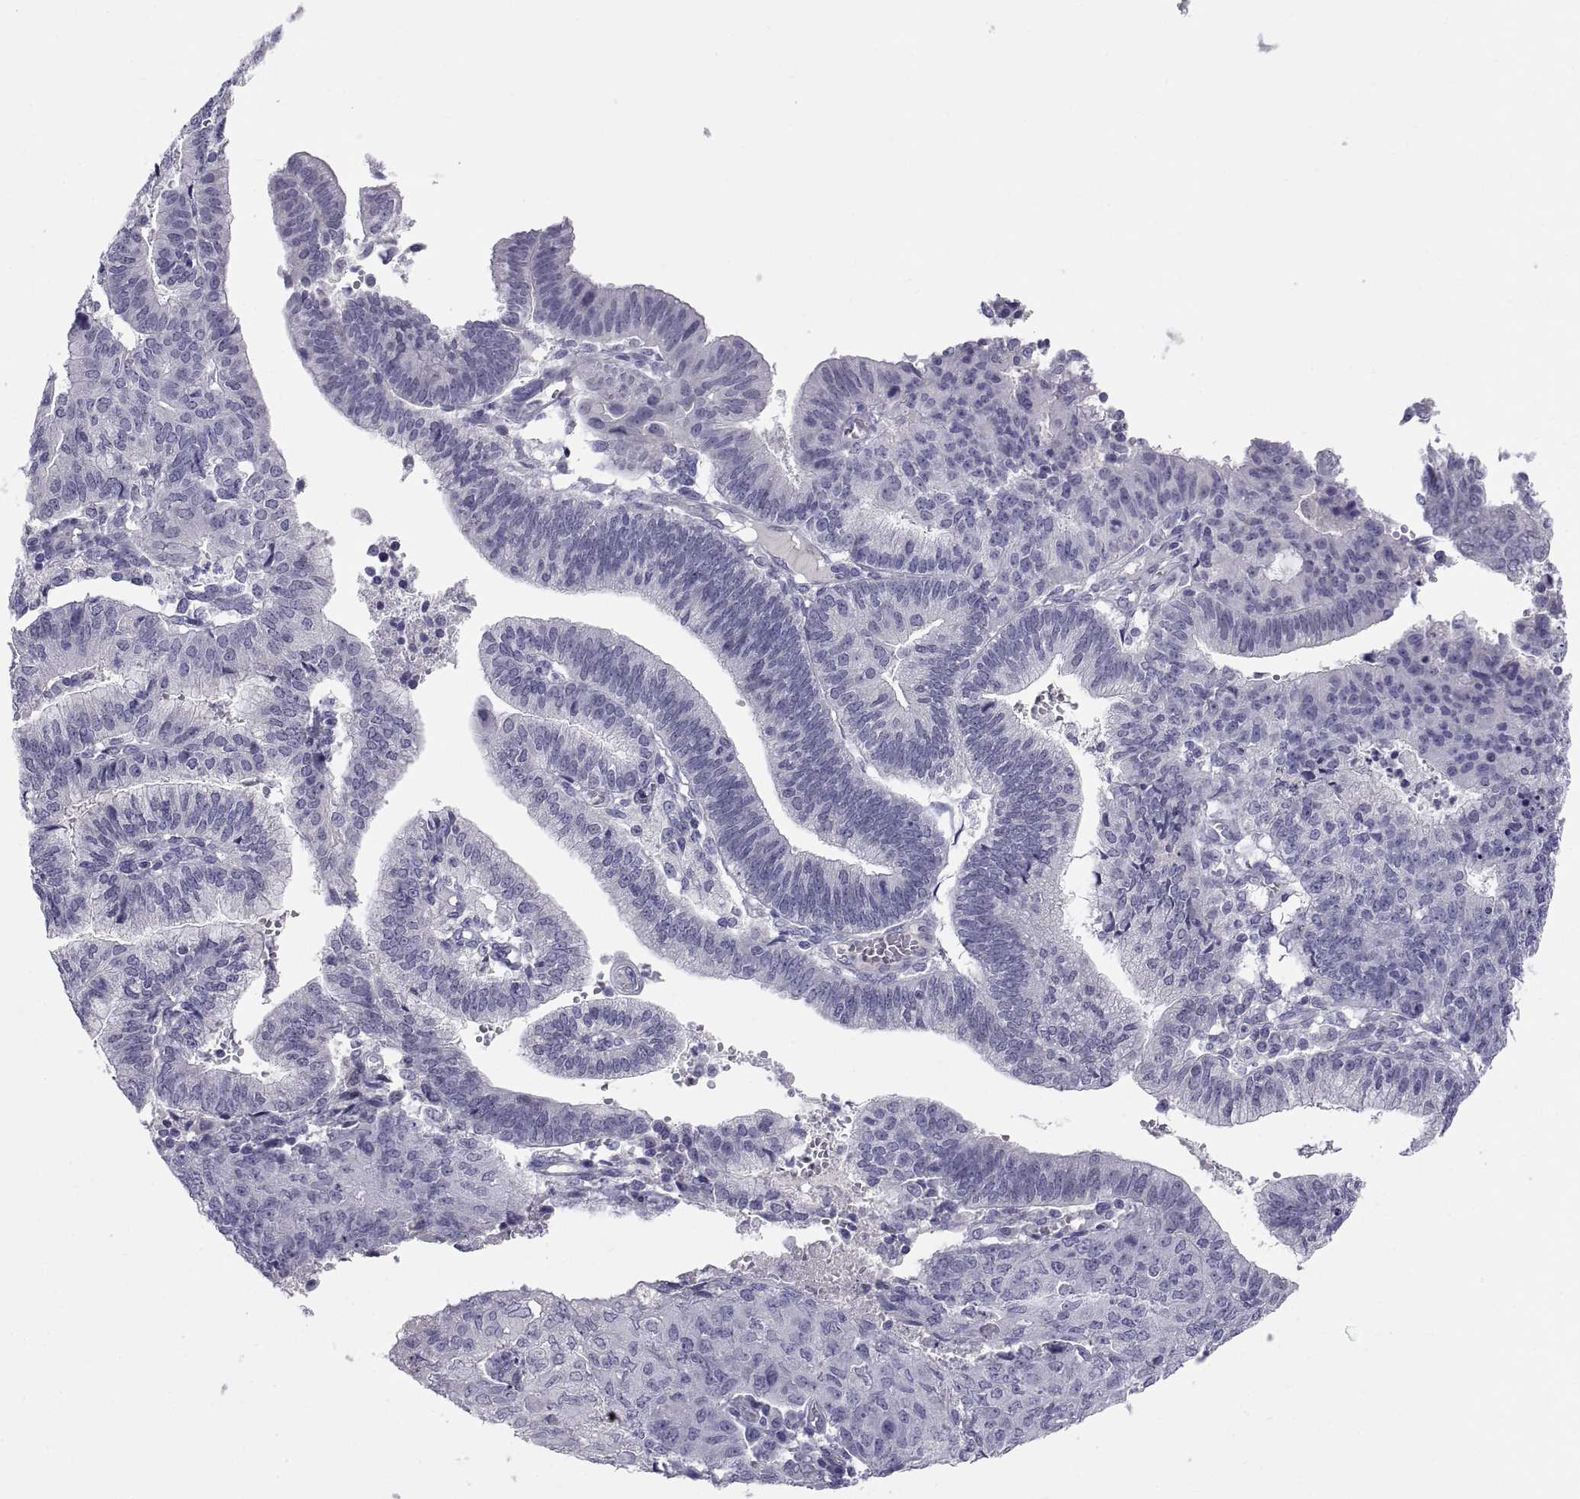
{"staining": {"intensity": "negative", "quantity": "none", "location": "none"}, "tissue": "endometrial cancer", "cell_type": "Tumor cells", "image_type": "cancer", "snomed": [{"axis": "morphology", "description": "Adenocarcinoma, NOS"}, {"axis": "topography", "description": "Endometrium"}], "caption": "Tumor cells show no significant protein positivity in endometrial adenocarcinoma.", "gene": "TEX13A", "patient": {"sex": "female", "age": 82}}